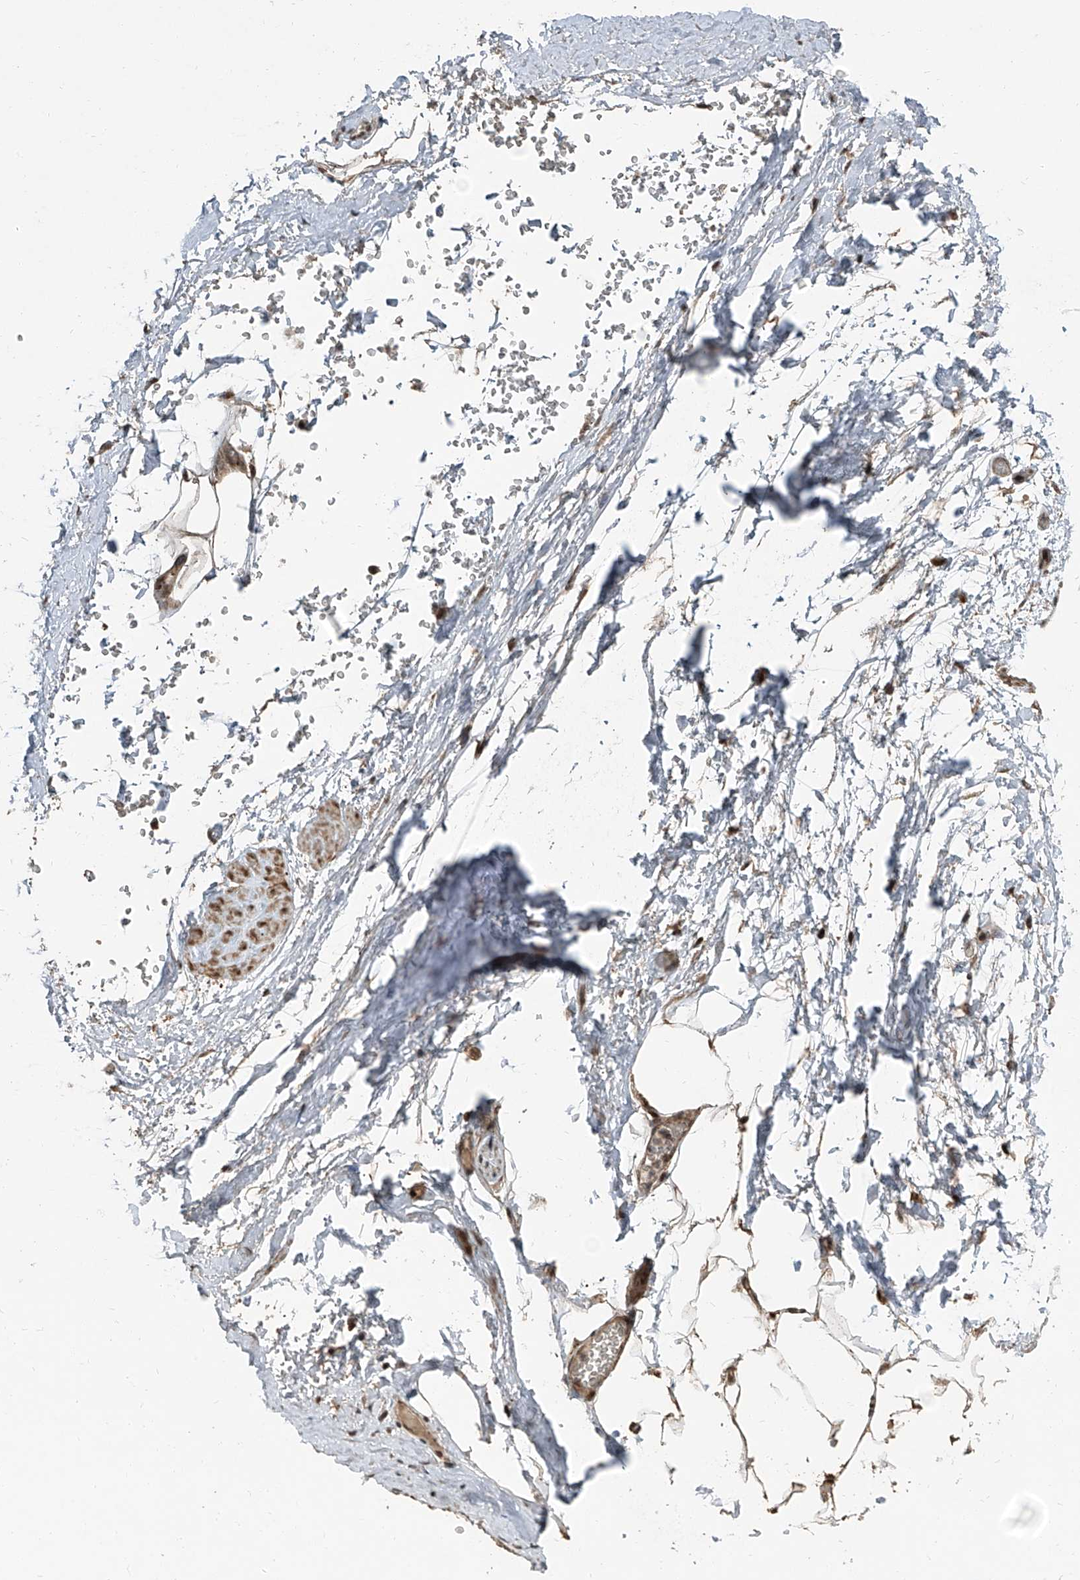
{"staining": {"intensity": "moderate", "quantity": "25%-75%", "location": "cytoplasmic/membranous"}, "tissue": "adipose tissue", "cell_type": "Adipocytes", "image_type": "normal", "snomed": [{"axis": "morphology", "description": "Normal tissue, NOS"}, {"axis": "morphology", "description": "Adenocarcinoma, Low grade"}, {"axis": "topography", "description": "Prostate"}, {"axis": "topography", "description": "Peripheral nerve tissue"}], "caption": "Adipose tissue stained for a protein (brown) shows moderate cytoplasmic/membranous positive staining in about 25%-75% of adipocytes.", "gene": "ZNF570", "patient": {"sex": "male", "age": 63}}